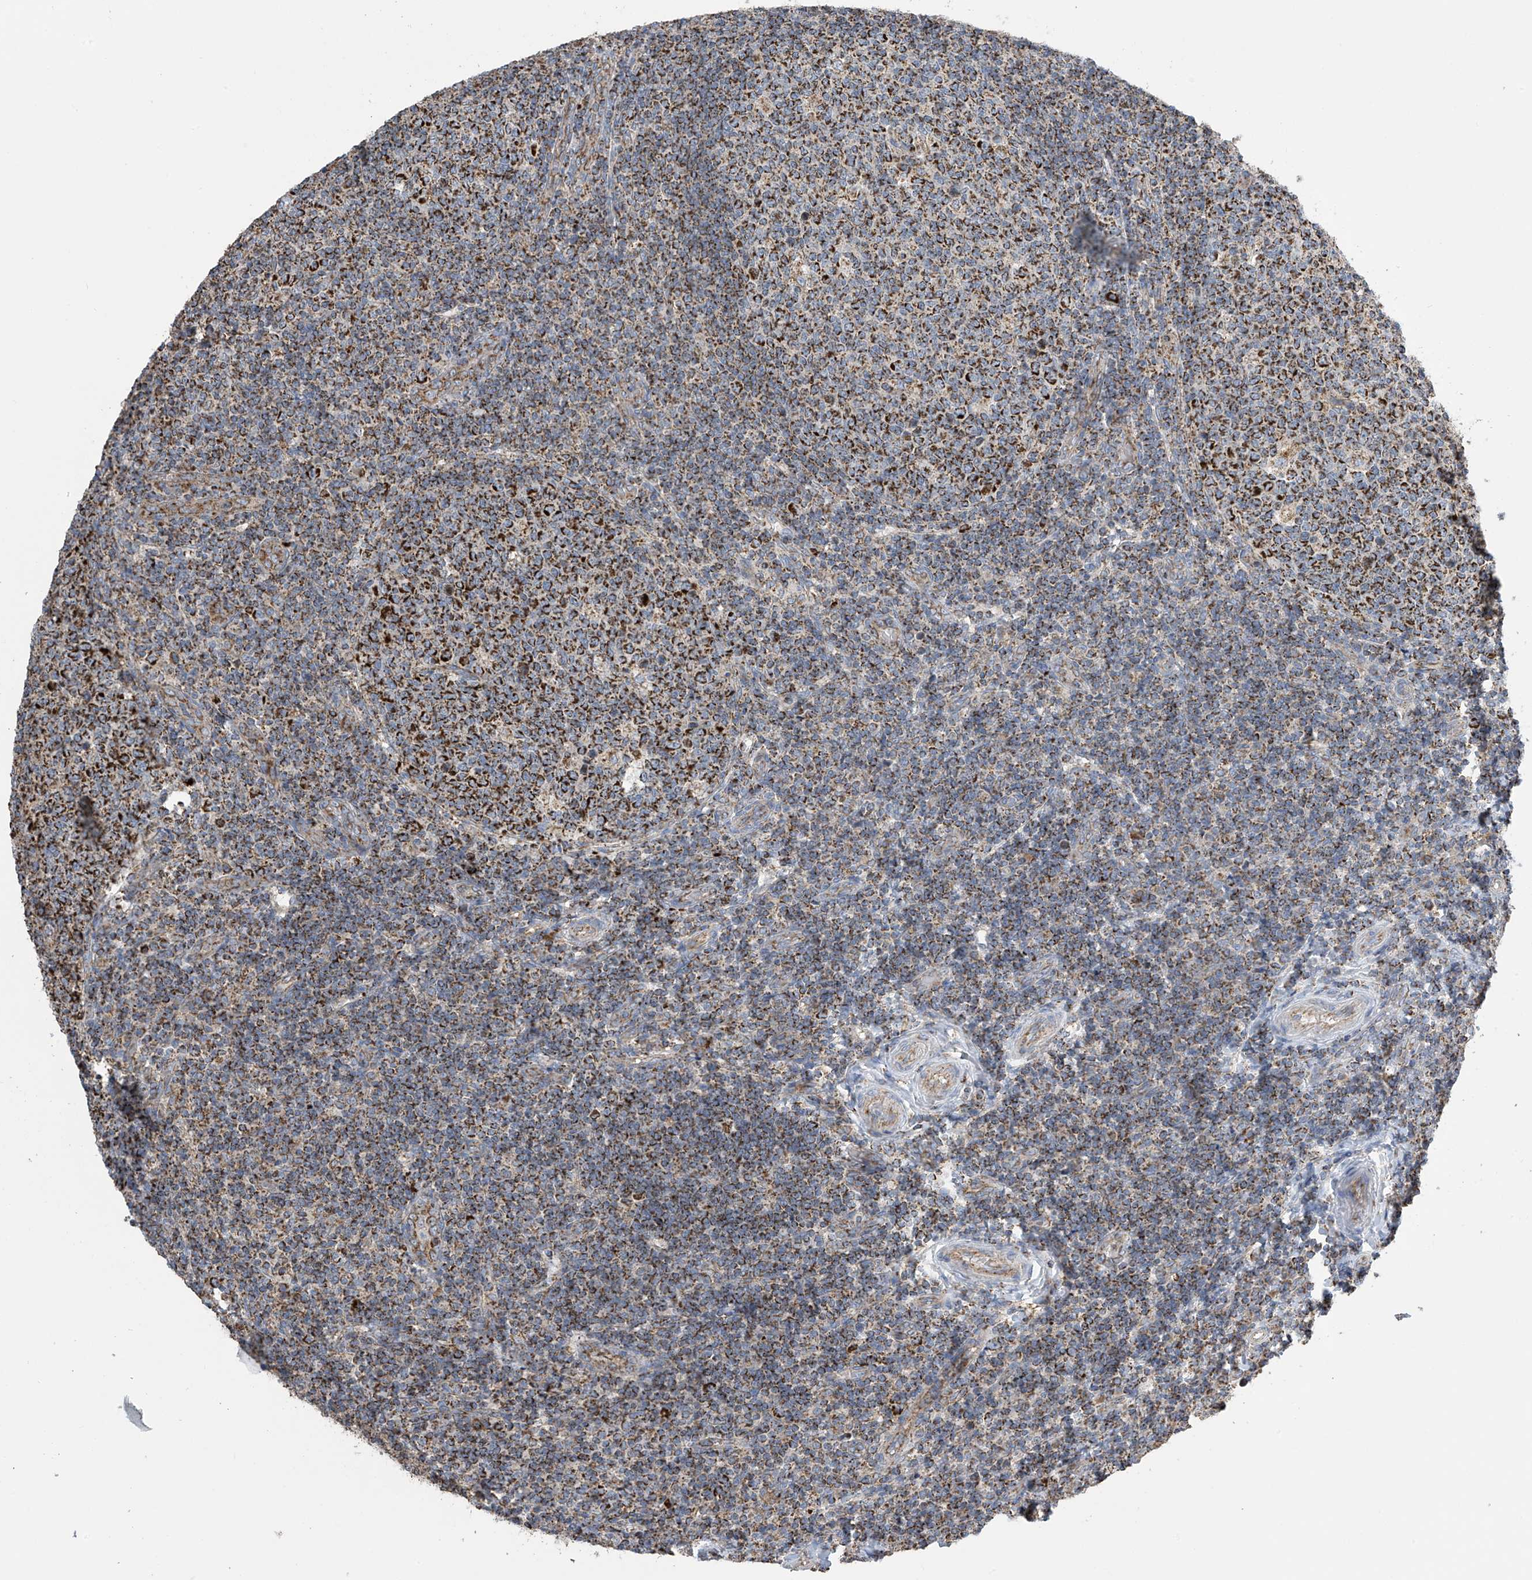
{"staining": {"intensity": "strong", "quantity": ">75%", "location": "cytoplasmic/membranous"}, "tissue": "tonsil", "cell_type": "Germinal center cells", "image_type": "normal", "snomed": [{"axis": "morphology", "description": "Normal tissue, NOS"}, {"axis": "topography", "description": "Tonsil"}], "caption": "Germinal center cells exhibit high levels of strong cytoplasmic/membranous expression in approximately >75% of cells in normal human tonsil.", "gene": "PNPT1", "patient": {"sex": "female", "age": 19}}